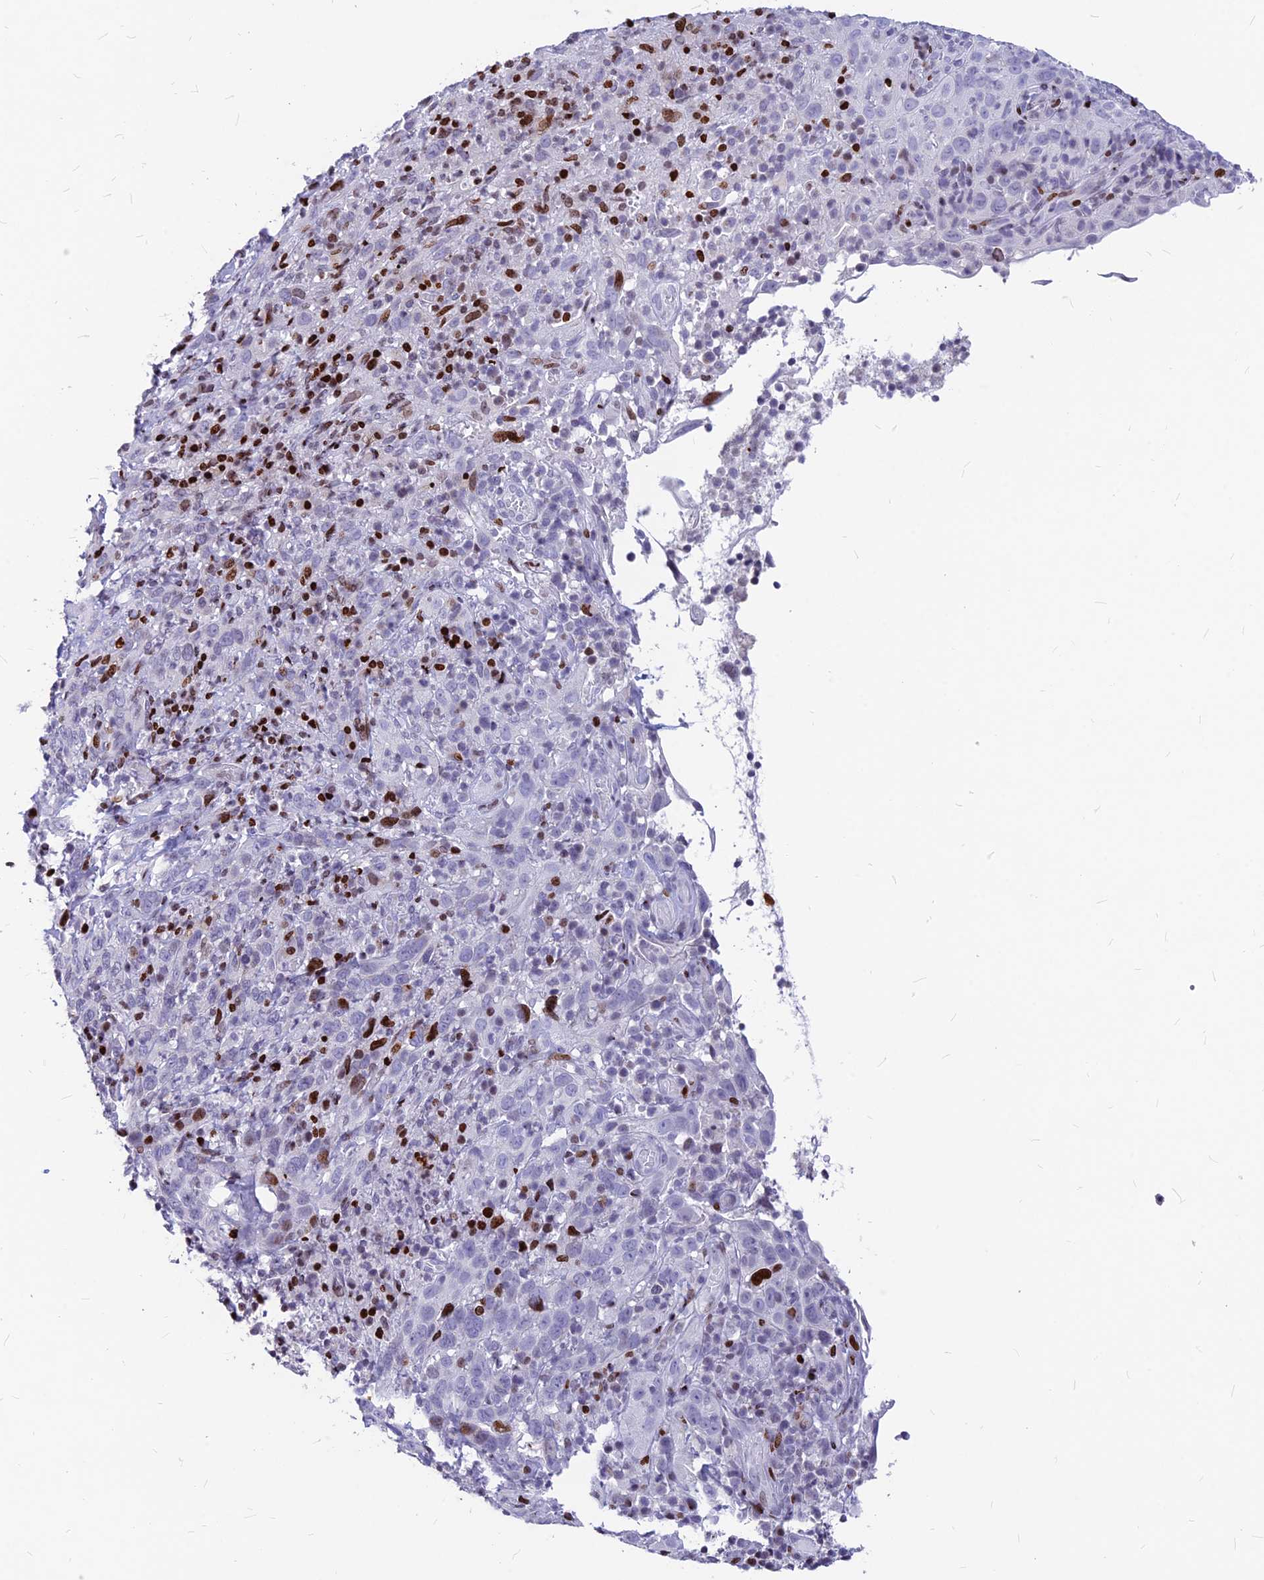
{"staining": {"intensity": "negative", "quantity": "none", "location": "none"}, "tissue": "cervical cancer", "cell_type": "Tumor cells", "image_type": "cancer", "snomed": [{"axis": "morphology", "description": "Squamous cell carcinoma, NOS"}, {"axis": "topography", "description": "Cervix"}], "caption": "The image displays no staining of tumor cells in cervical cancer. (DAB IHC, high magnification).", "gene": "PRPS1", "patient": {"sex": "female", "age": 46}}